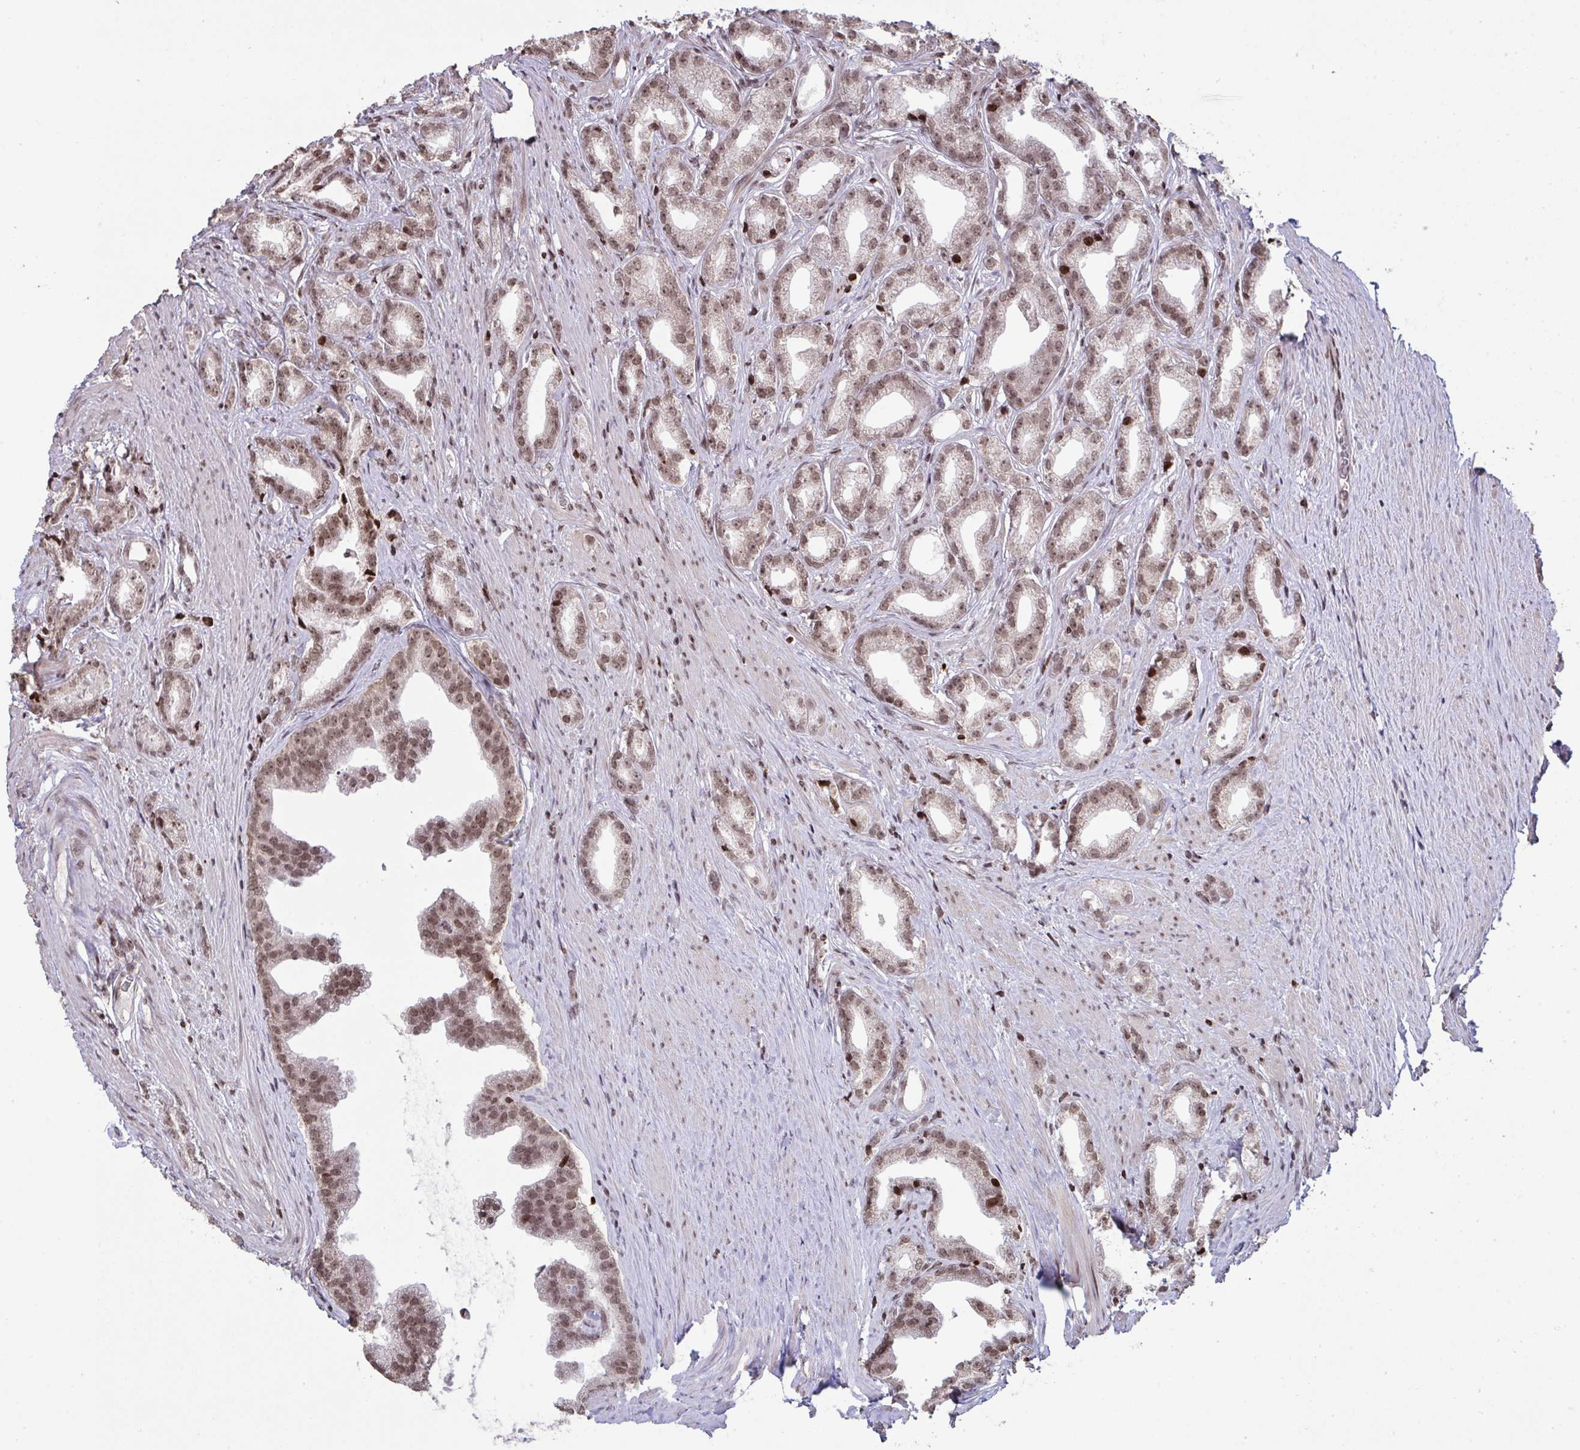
{"staining": {"intensity": "moderate", "quantity": ">75%", "location": "nuclear"}, "tissue": "prostate cancer", "cell_type": "Tumor cells", "image_type": "cancer", "snomed": [{"axis": "morphology", "description": "Adenocarcinoma, Low grade"}, {"axis": "topography", "description": "Prostate"}], "caption": "High-power microscopy captured an immunohistochemistry (IHC) photomicrograph of prostate adenocarcinoma (low-grade), revealing moderate nuclear positivity in approximately >75% of tumor cells.", "gene": "NIP7", "patient": {"sex": "male", "age": 65}}